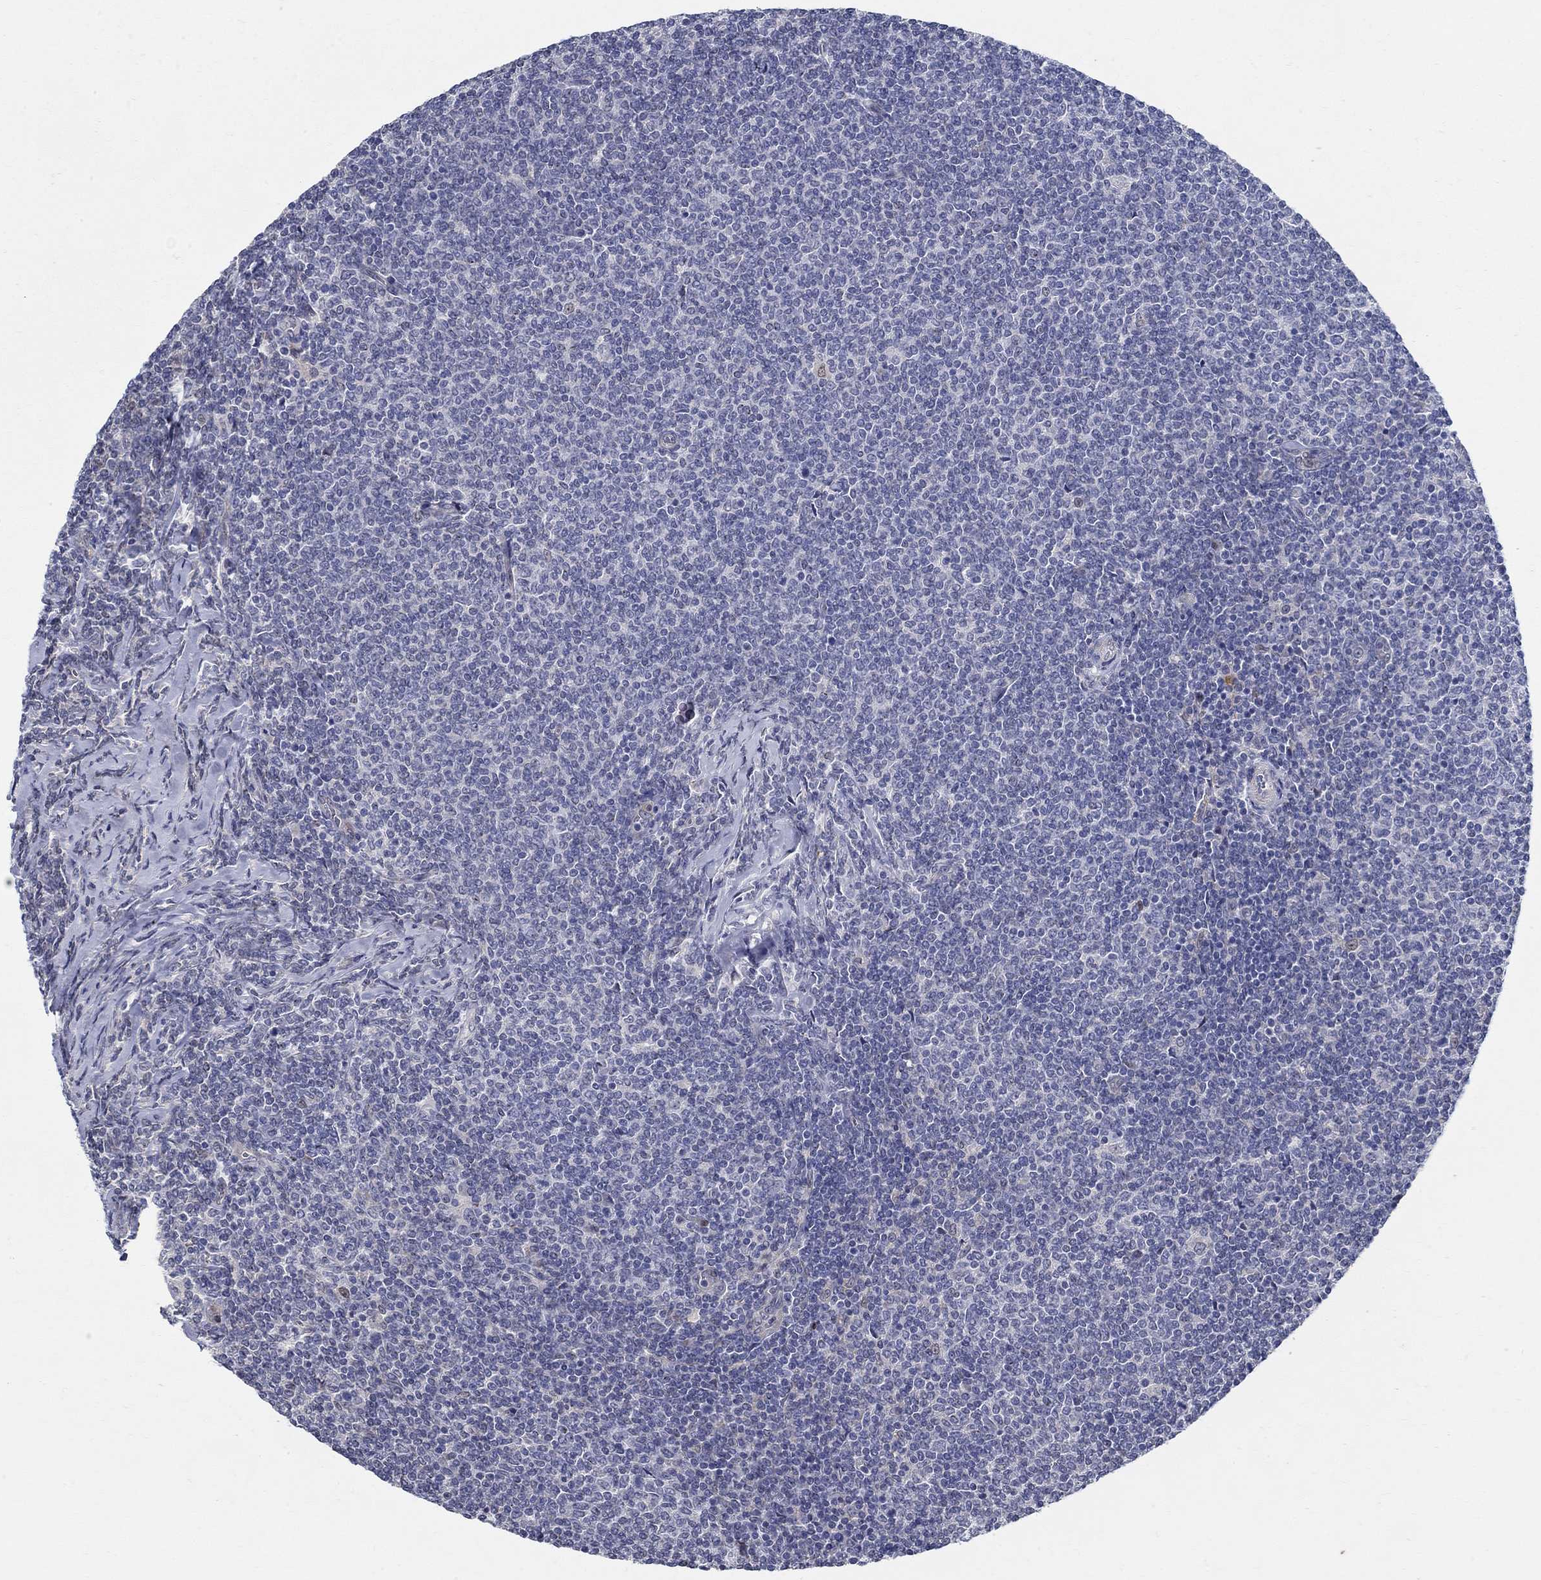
{"staining": {"intensity": "negative", "quantity": "none", "location": "none"}, "tissue": "lymphoma", "cell_type": "Tumor cells", "image_type": "cancer", "snomed": [{"axis": "morphology", "description": "Malignant lymphoma, non-Hodgkin's type, Low grade"}, {"axis": "topography", "description": "Lymph node"}], "caption": "This is an IHC micrograph of human lymphoma. There is no positivity in tumor cells.", "gene": "C16orf46", "patient": {"sex": "male", "age": 52}}